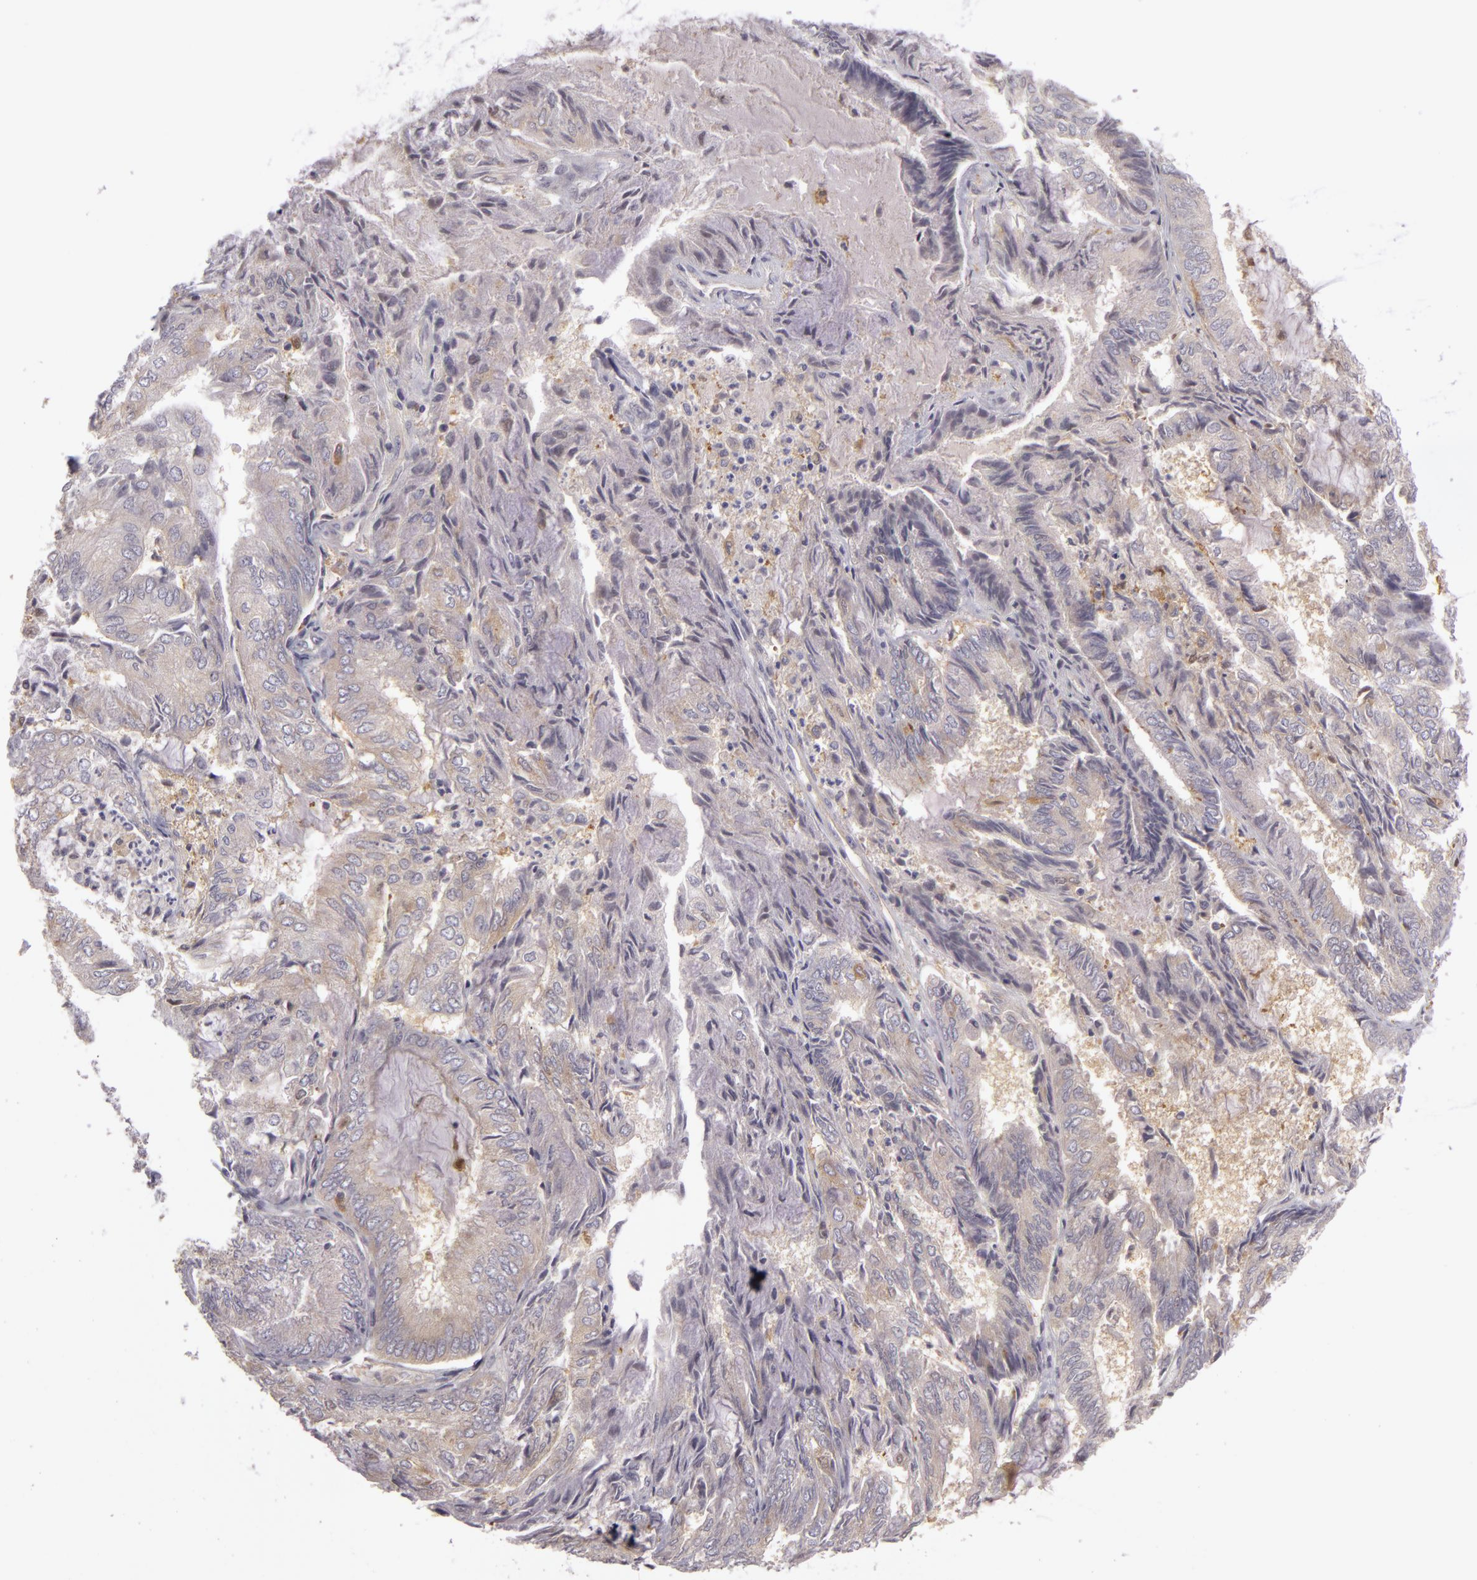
{"staining": {"intensity": "weak", "quantity": "<25%", "location": "cytoplasmic/membranous"}, "tissue": "endometrial cancer", "cell_type": "Tumor cells", "image_type": "cancer", "snomed": [{"axis": "morphology", "description": "Adenocarcinoma, NOS"}, {"axis": "topography", "description": "Endometrium"}], "caption": "The immunohistochemistry photomicrograph has no significant expression in tumor cells of adenocarcinoma (endometrial) tissue.", "gene": "ZNF229", "patient": {"sex": "female", "age": 59}}